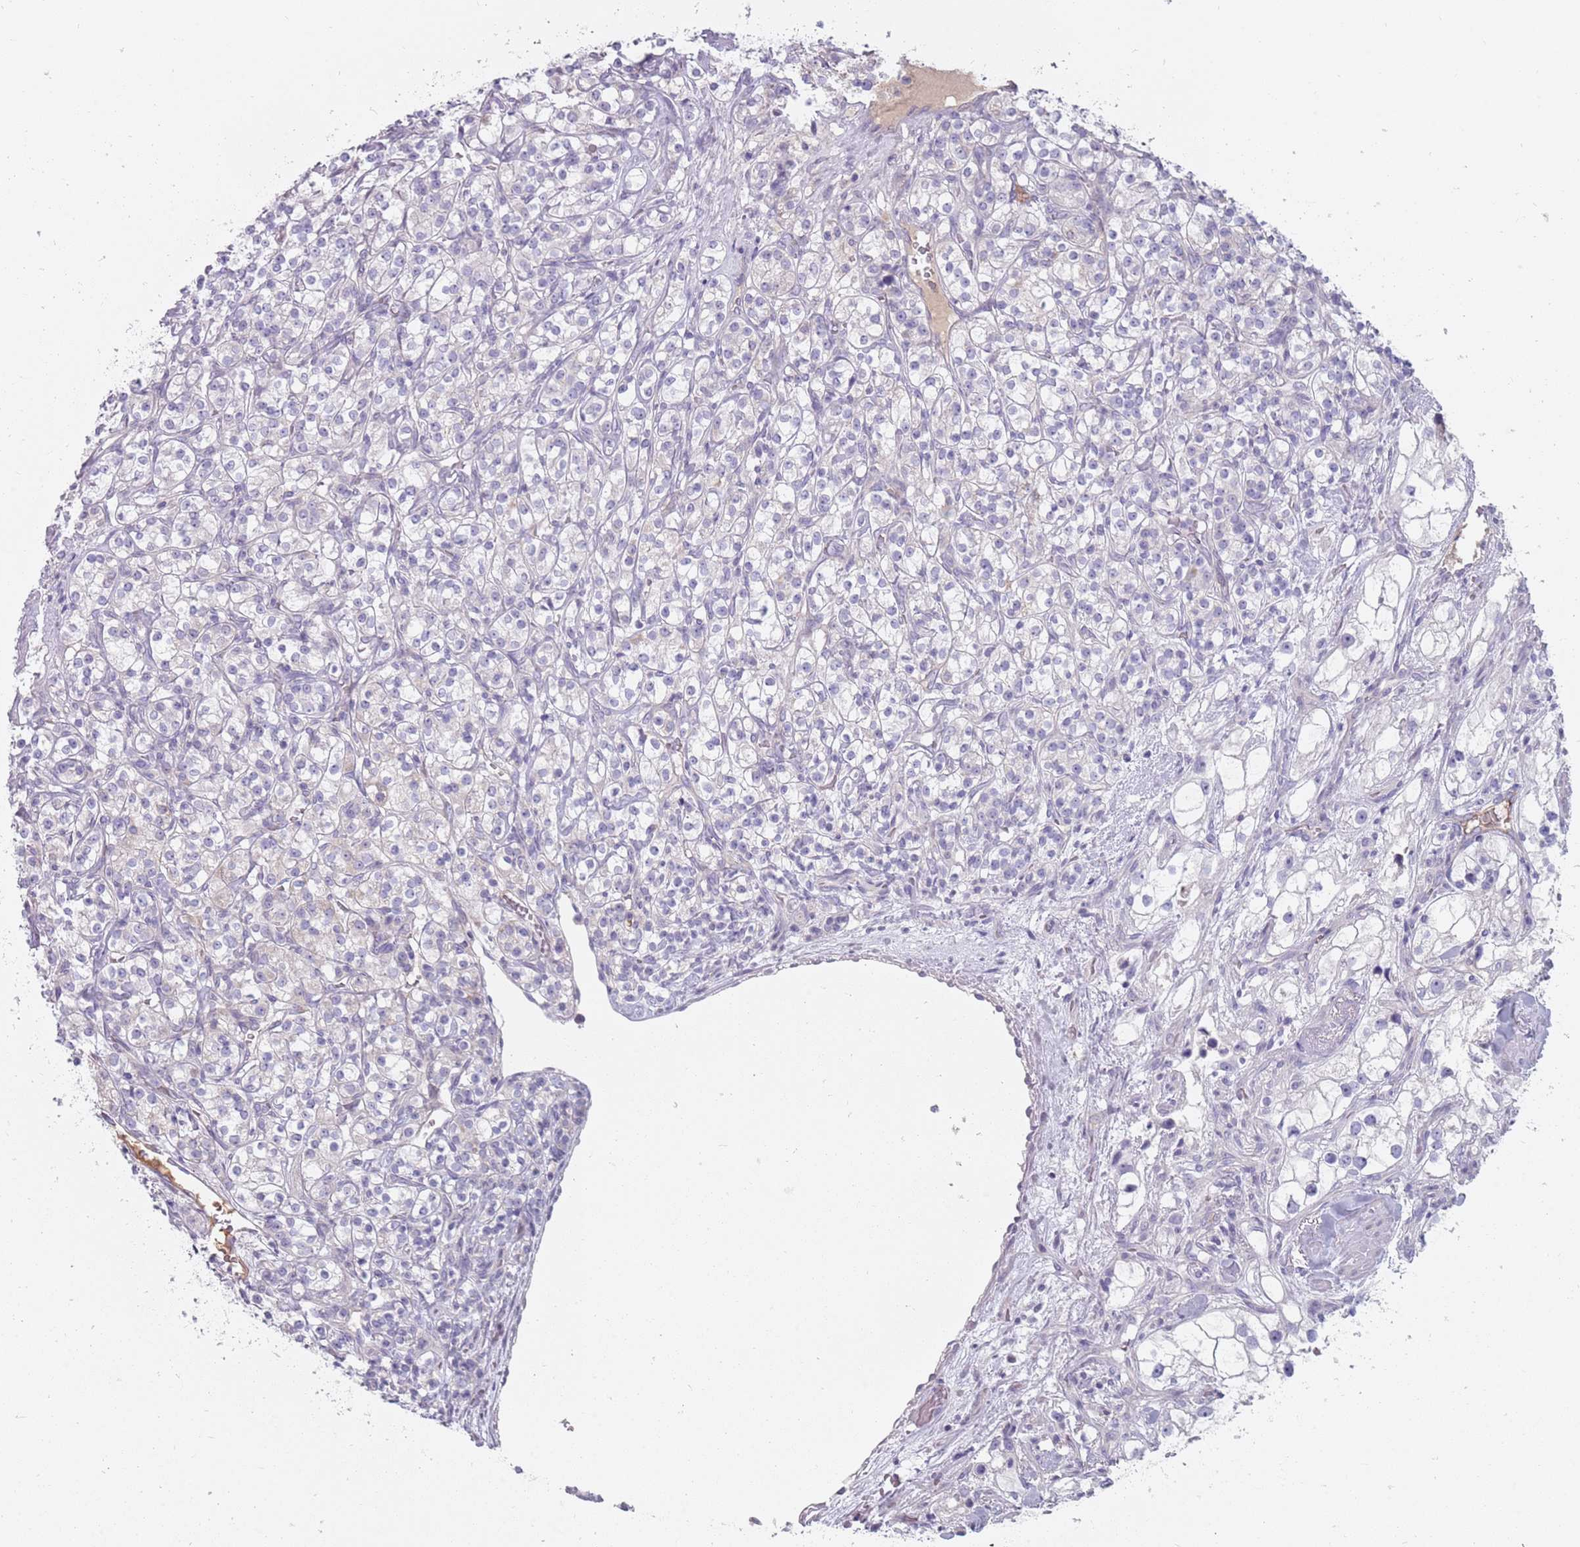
{"staining": {"intensity": "negative", "quantity": "none", "location": "none"}, "tissue": "renal cancer", "cell_type": "Tumor cells", "image_type": "cancer", "snomed": [{"axis": "morphology", "description": "Adenocarcinoma, NOS"}, {"axis": "topography", "description": "Kidney"}], "caption": "Immunohistochemistry (IHC) image of adenocarcinoma (renal) stained for a protein (brown), which shows no expression in tumor cells. The staining is performed using DAB (3,3'-diaminobenzidine) brown chromogen with nuclei counter-stained in using hematoxylin.", "gene": "DDX4", "patient": {"sex": "male", "age": 77}}